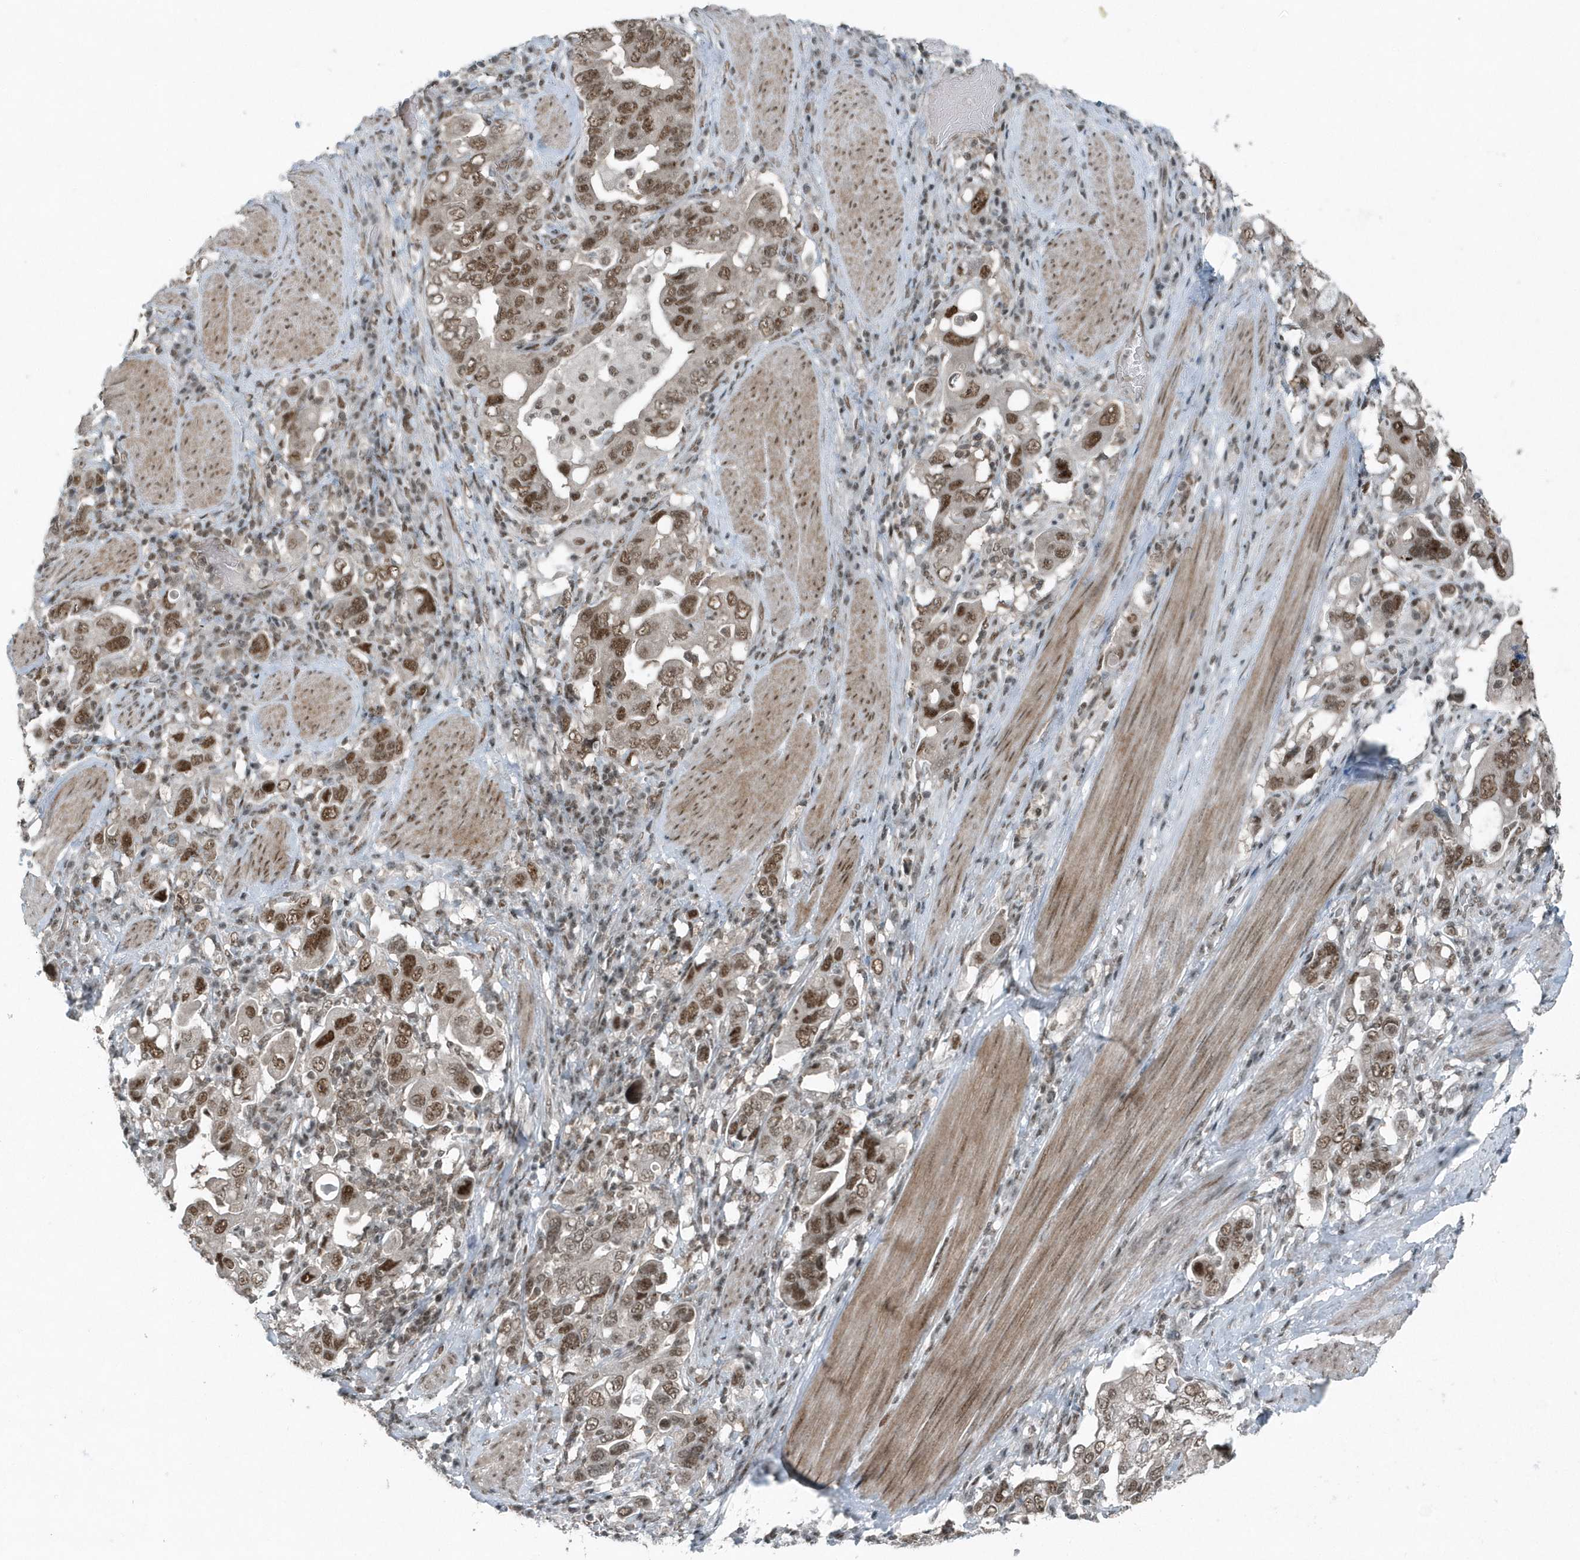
{"staining": {"intensity": "moderate", "quantity": ">75%", "location": "nuclear"}, "tissue": "stomach cancer", "cell_type": "Tumor cells", "image_type": "cancer", "snomed": [{"axis": "morphology", "description": "Adenocarcinoma, NOS"}, {"axis": "topography", "description": "Stomach, upper"}], "caption": "This photomicrograph displays immunohistochemistry staining of human stomach adenocarcinoma, with medium moderate nuclear expression in approximately >75% of tumor cells.", "gene": "YTHDC1", "patient": {"sex": "male", "age": 62}}